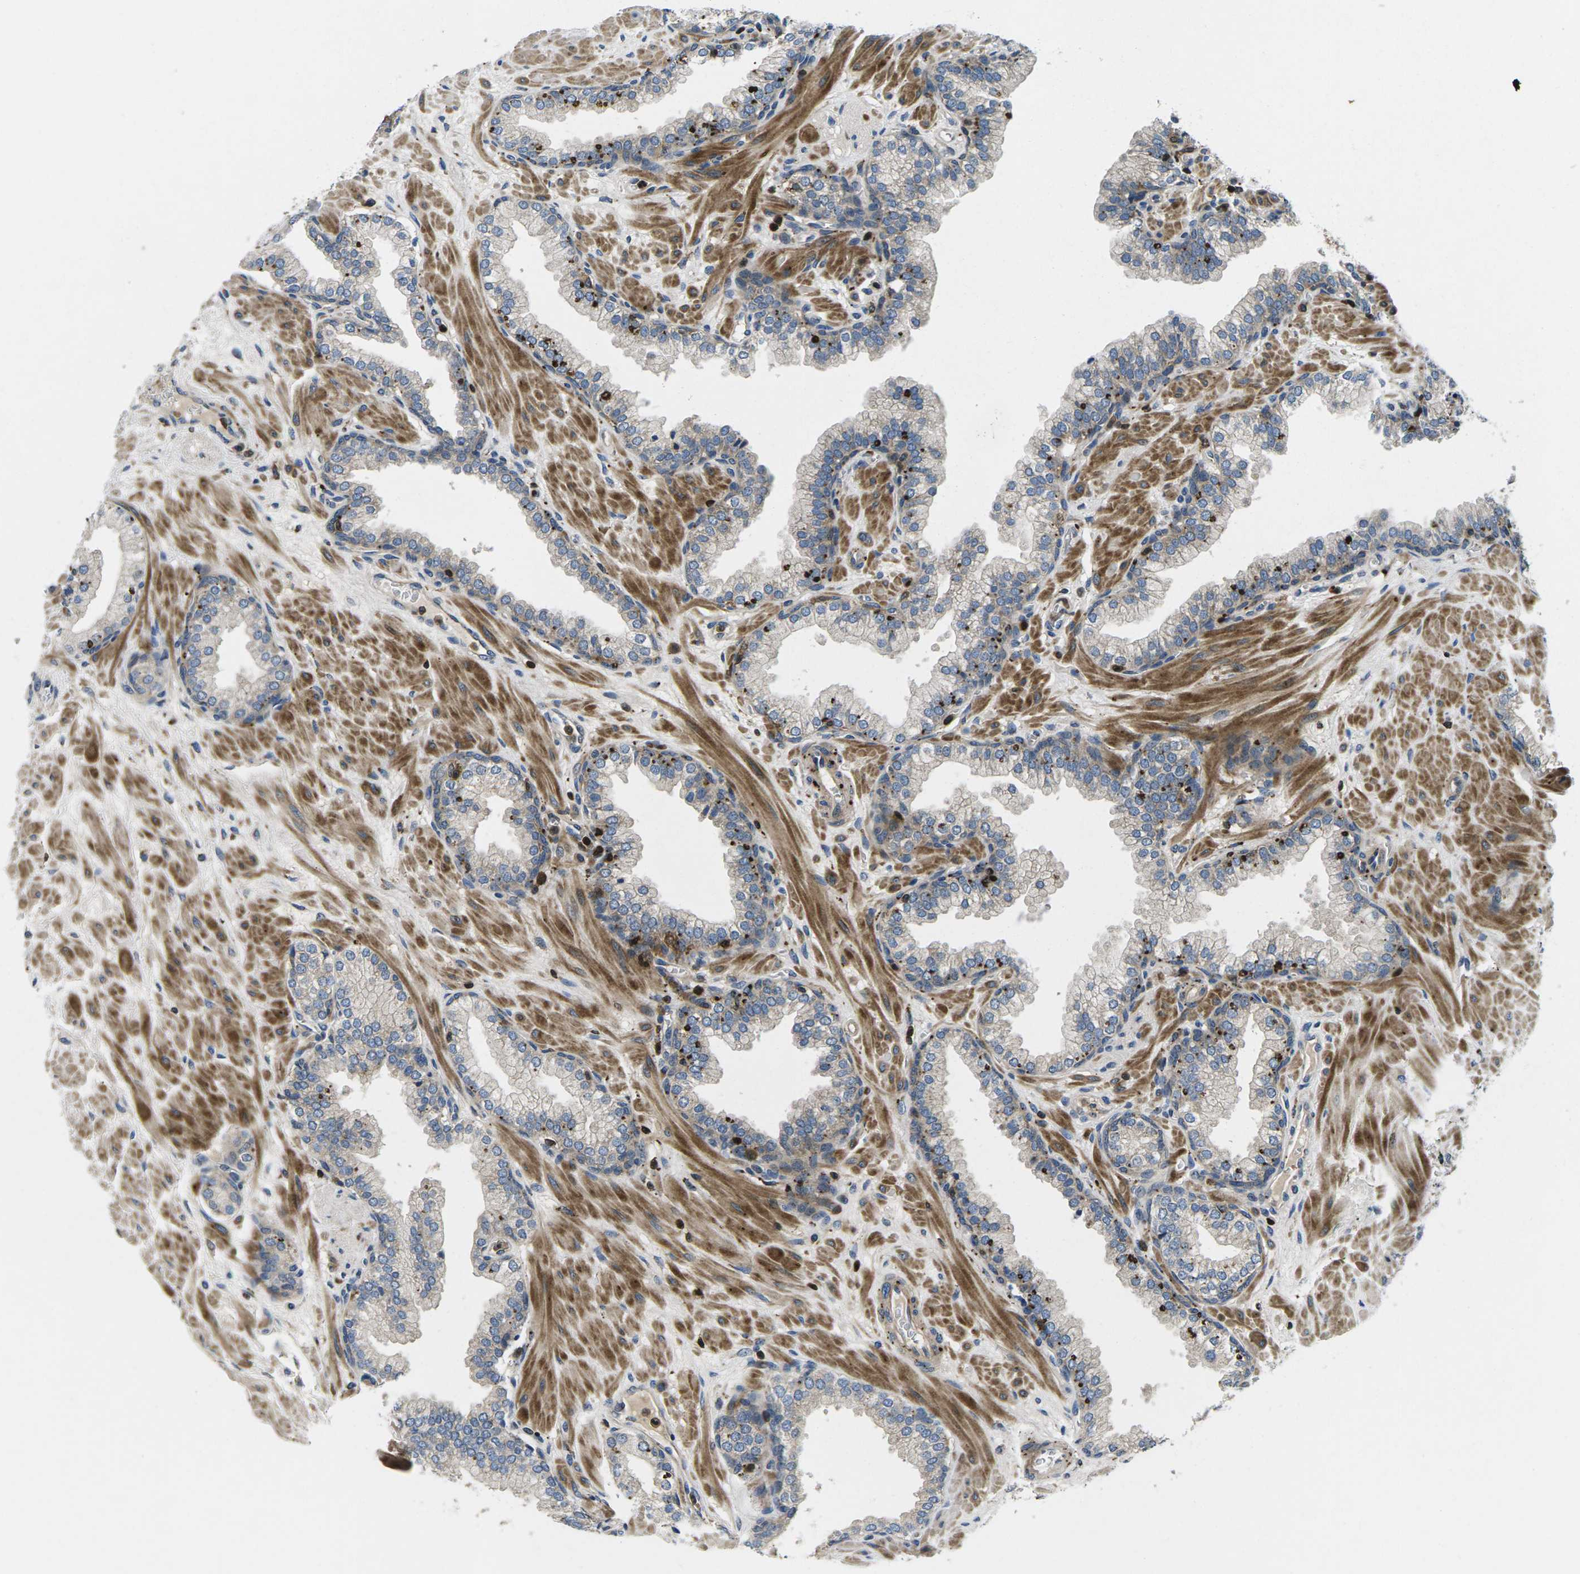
{"staining": {"intensity": "weak", "quantity": "<25%", "location": "cytoplasmic/membranous"}, "tissue": "prostate", "cell_type": "Glandular cells", "image_type": "normal", "snomed": [{"axis": "morphology", "description": "Normal tissue, NOS"}, {"axis": "morphology", "description": "Urothelial carcinoma, Low grade"}, {"axis": "topography", "description": "Urinary bladder"}, {"axis": "topography", "description": "Prostate"}], "caption": "Immunohistochemistry histopathology image of unremarkable prostate: human prostate stained with DAB reveals no significant protein expression in glandular cells.", "gene": "PLCE1", "patient": {"sex": "male", "age": 60}}